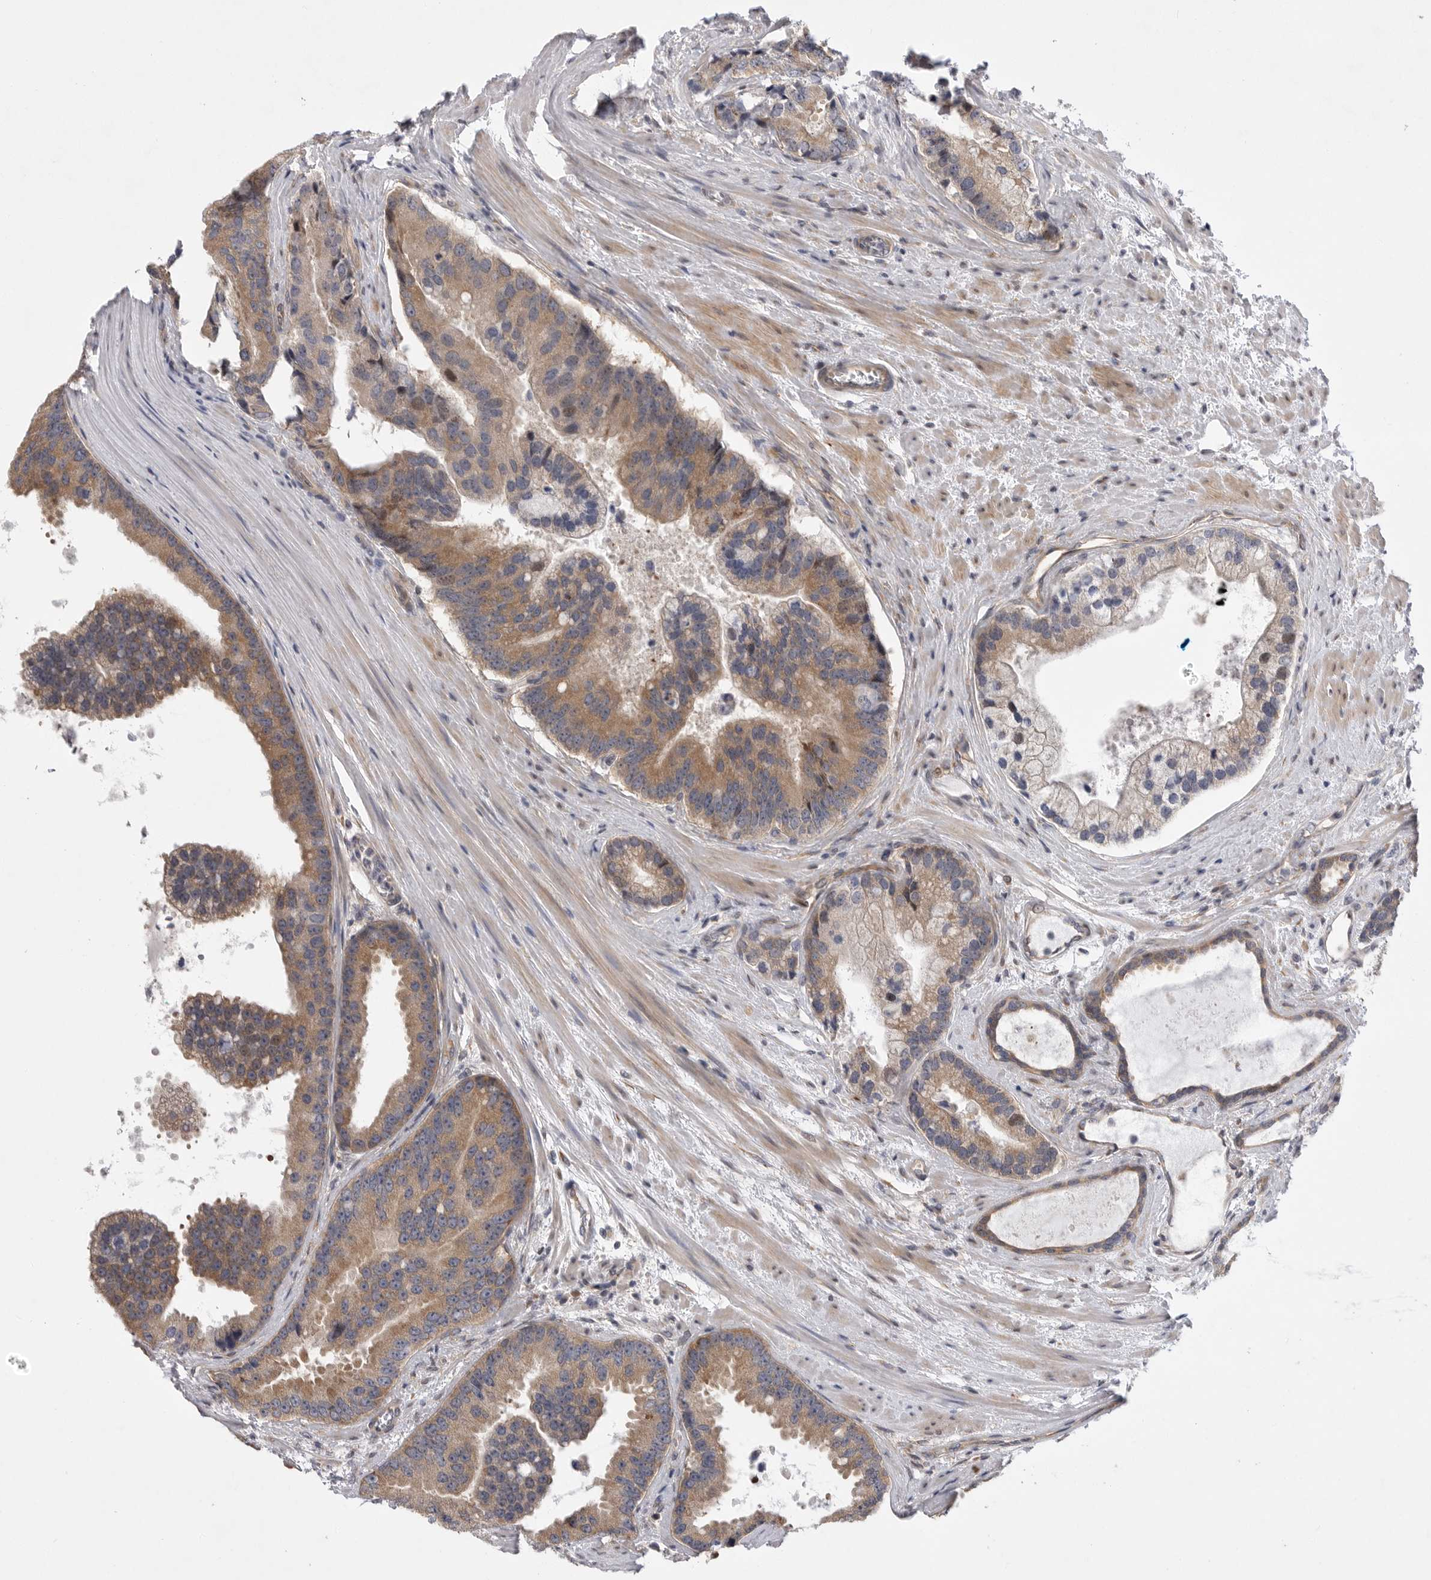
{"staining": {"intensity": "moderate", "quantity": ">75%", "location": "cytoplasmic/membranous"}, "tissue": "prostate cancer", "cell_type": "Tumor cells", "image_type": "cancer", "snomed": [{"axis": "morphology", "description": "Adenocarcinoma, High grade"}, {"axis": "topography", "description": "Prostate"}], "caption": "This is a histology image of immunohistochemistry staining of prostate cancer (high-grade adenocarcinoma), which shows moderate positivity in the cytoplasmic/membranous of tumor cells.", "gene": "FBXO43", "patient": {"sex": "male", "age": 70}}